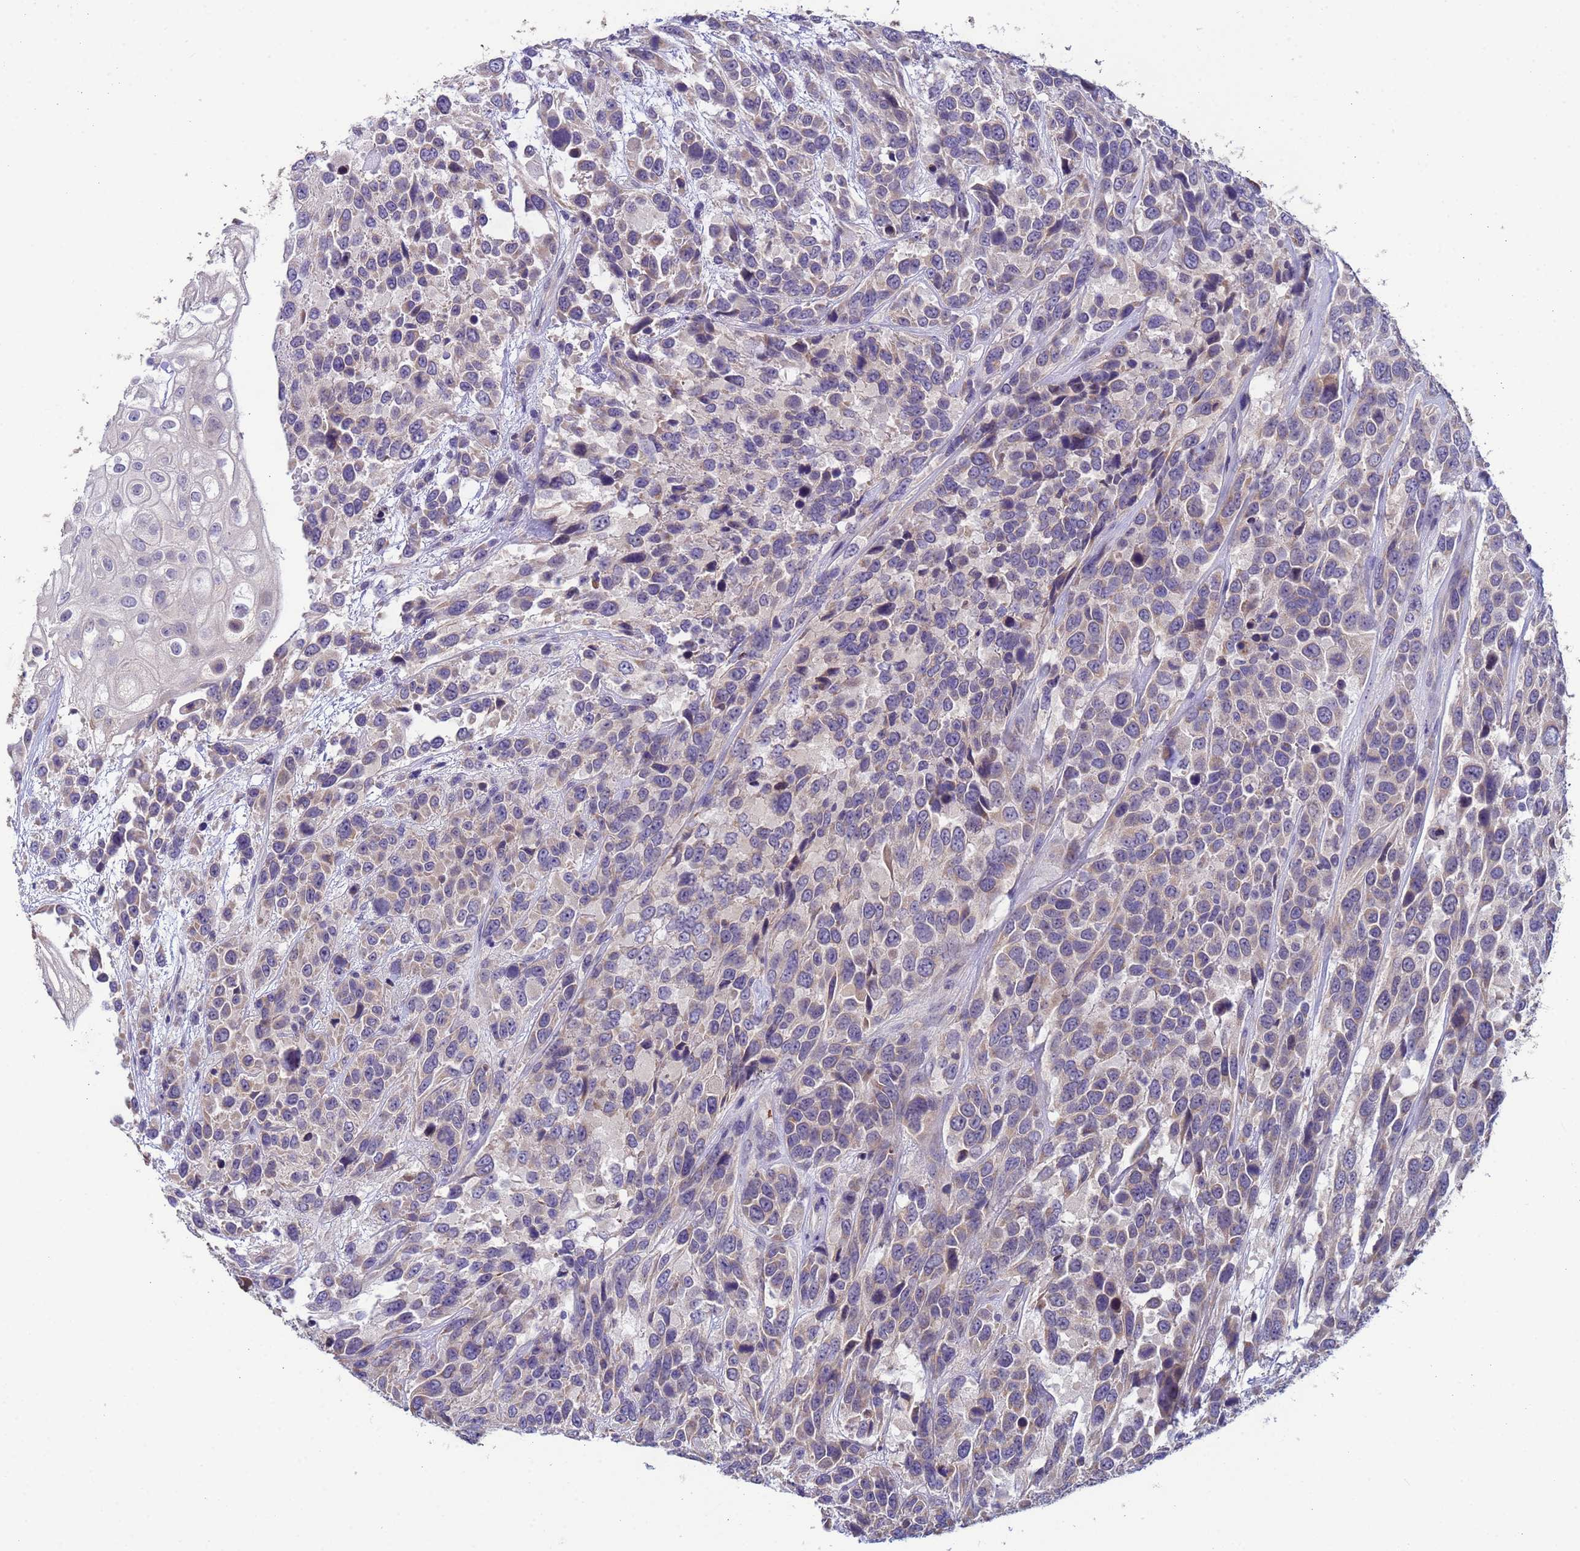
{"staining": {"intensity": "weak", "quantity": "<25%", "location": "cytoplasmic/membranous"}, "tissue": "urothelial cancer", "cell_type": "Tumor cells", "image_type": "cancer", "snomed": [{"axis": "morphology", "description": "Urothelial carcinoma, High grade"}, {"axis": "topography", "description": "Urinary bladder"}], "caption": "Tumor cells show no significant staining in high-grade urothelial carcinoma.", "gene": "CLHC1", "patient": {"sex": "female", "age": 70}}